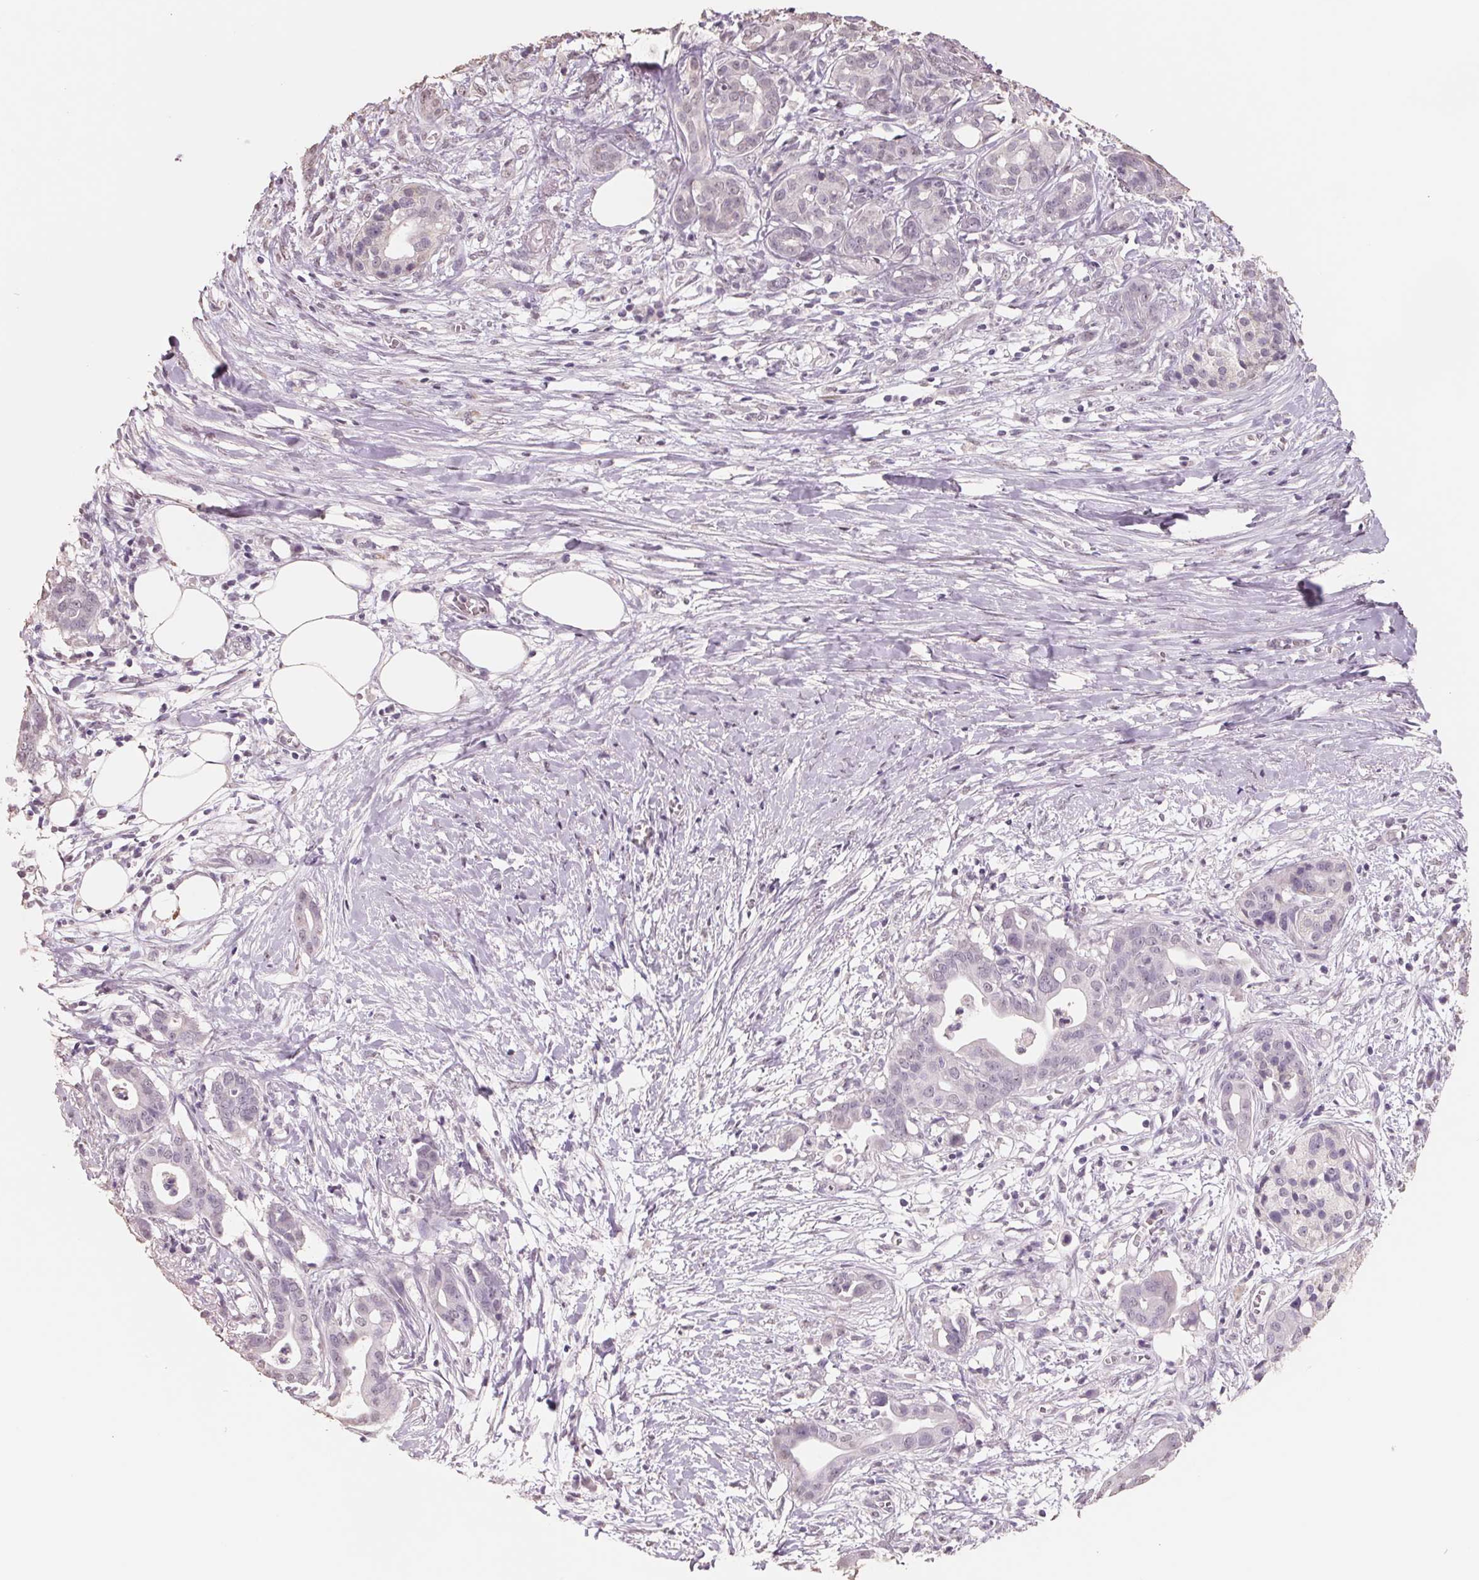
{"staining": {"intensity": "negative", "quantity": "none", "location": "none"}, "tissue": "pancreatic cancer", "cell_type": "Tumor cells", "image_type": "cancer", "snomed": [{"axis": "morphology", "description": "Adenocarcinoma, NOS"}, {"axis": "topography", "description": "Pancreas"}], "caption": "IHC micrograph of pancreatic adenocarcinoma stained for a protein (brown), which shows no expression in tumor cells.", "gene": "FTCD", "patient": {"sex": "male", "age": 61}}